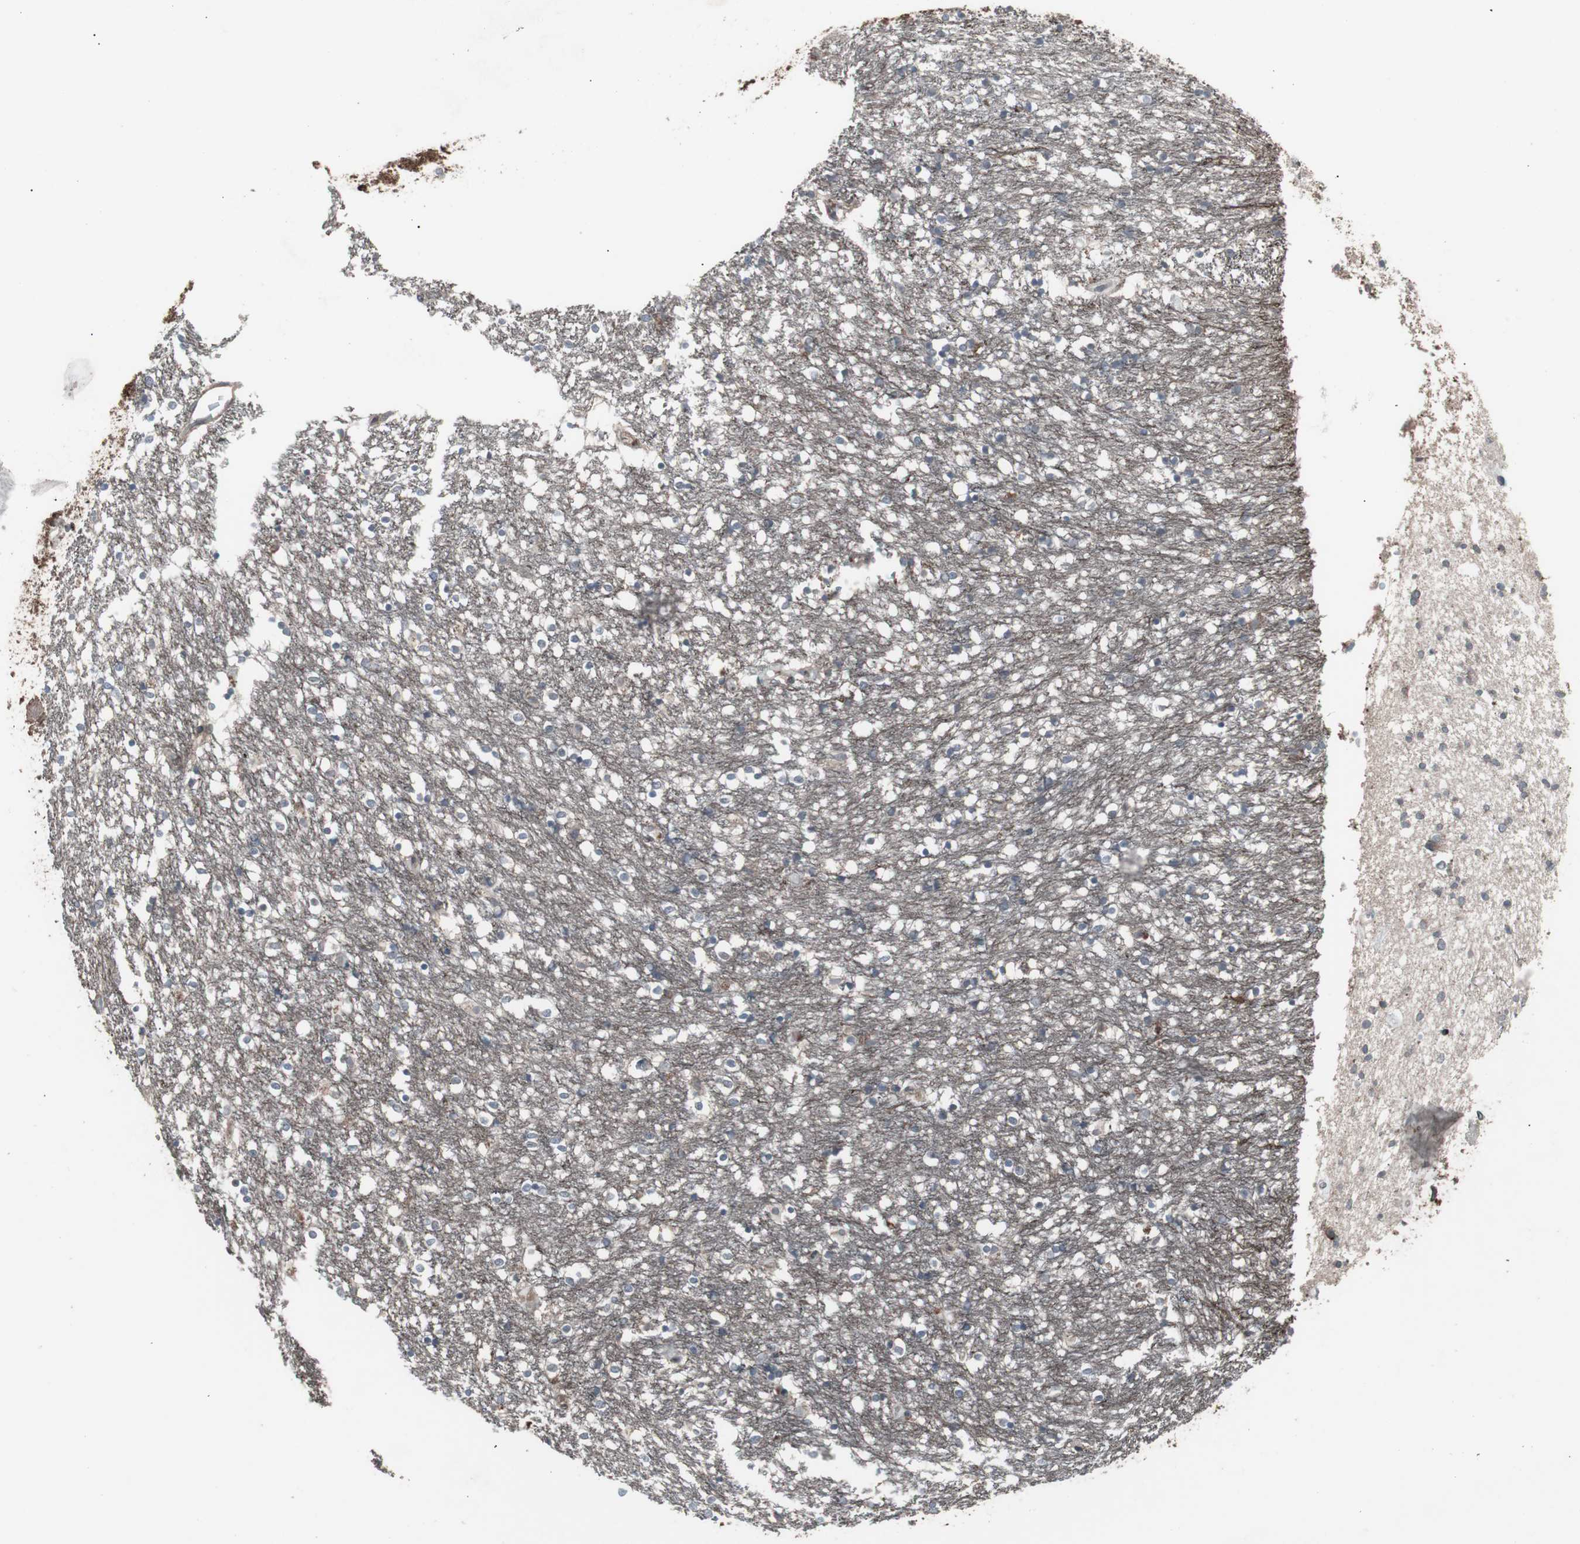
{"staining": {"intensity": "negative", "quantity": "none", "location": "none"}, "tissue": "caudate", "cell_type": "Glial cells", "image_type": "normal", "snomed": [{"axis": "morphology", "description": "Normal tissue, NOS"}, {"axis": "topography", "description": "Lateral ventricle wall"}], "caption": "Glial cells are negative for brown protein staining in benign caudate. (Stains: DAB immunohistochemistry with hematoxylin counter stain, Microscopy: brightfield microscopy at high magnification).", "gene": "SSTR2", "patient": {"sex": "female", "age": 54}}